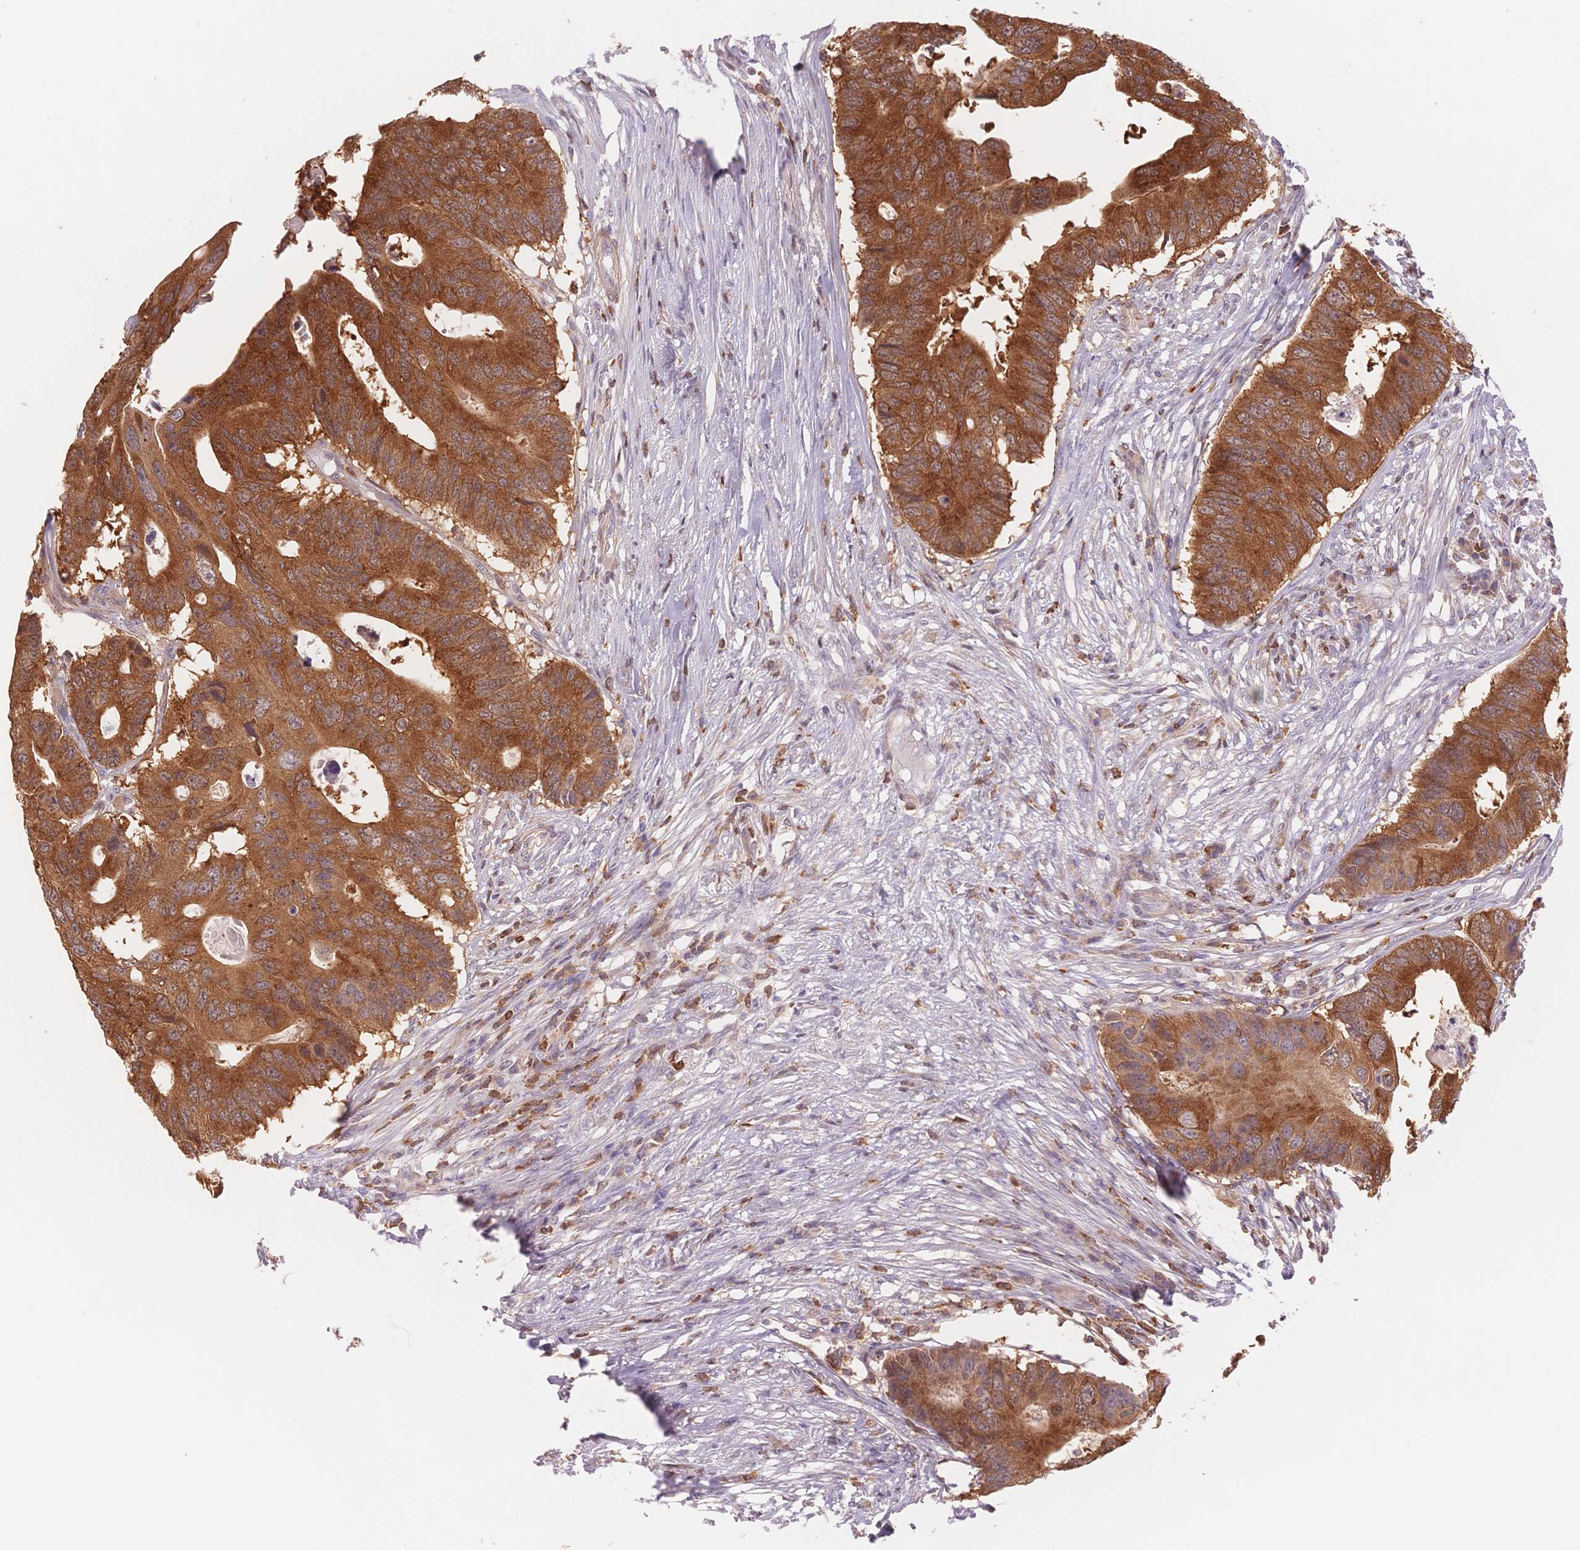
{"staining": {"intensity": "strong", "quantity": ">75%", "location": "cytoplasmic/membranous"}, "tissue": "colorectal cancer", "cell_type": "Tumor cells", "image_type": "cancer", "snomed": [{"axis": "morphology", "description": "Adenocarcinoma, NOS"}, {"axis": "topography", "description": "Colon"}], "caption": "Immunohistochemical staining of colorectal cancer displays high levels of strong cytoplasmic/membranous expression in about >75% of tumor cells. (DAB = brown stain, brightfield microscopy at high magnification).", "gene": "STK39", "patient": {"sex": "male", "age": 71}}